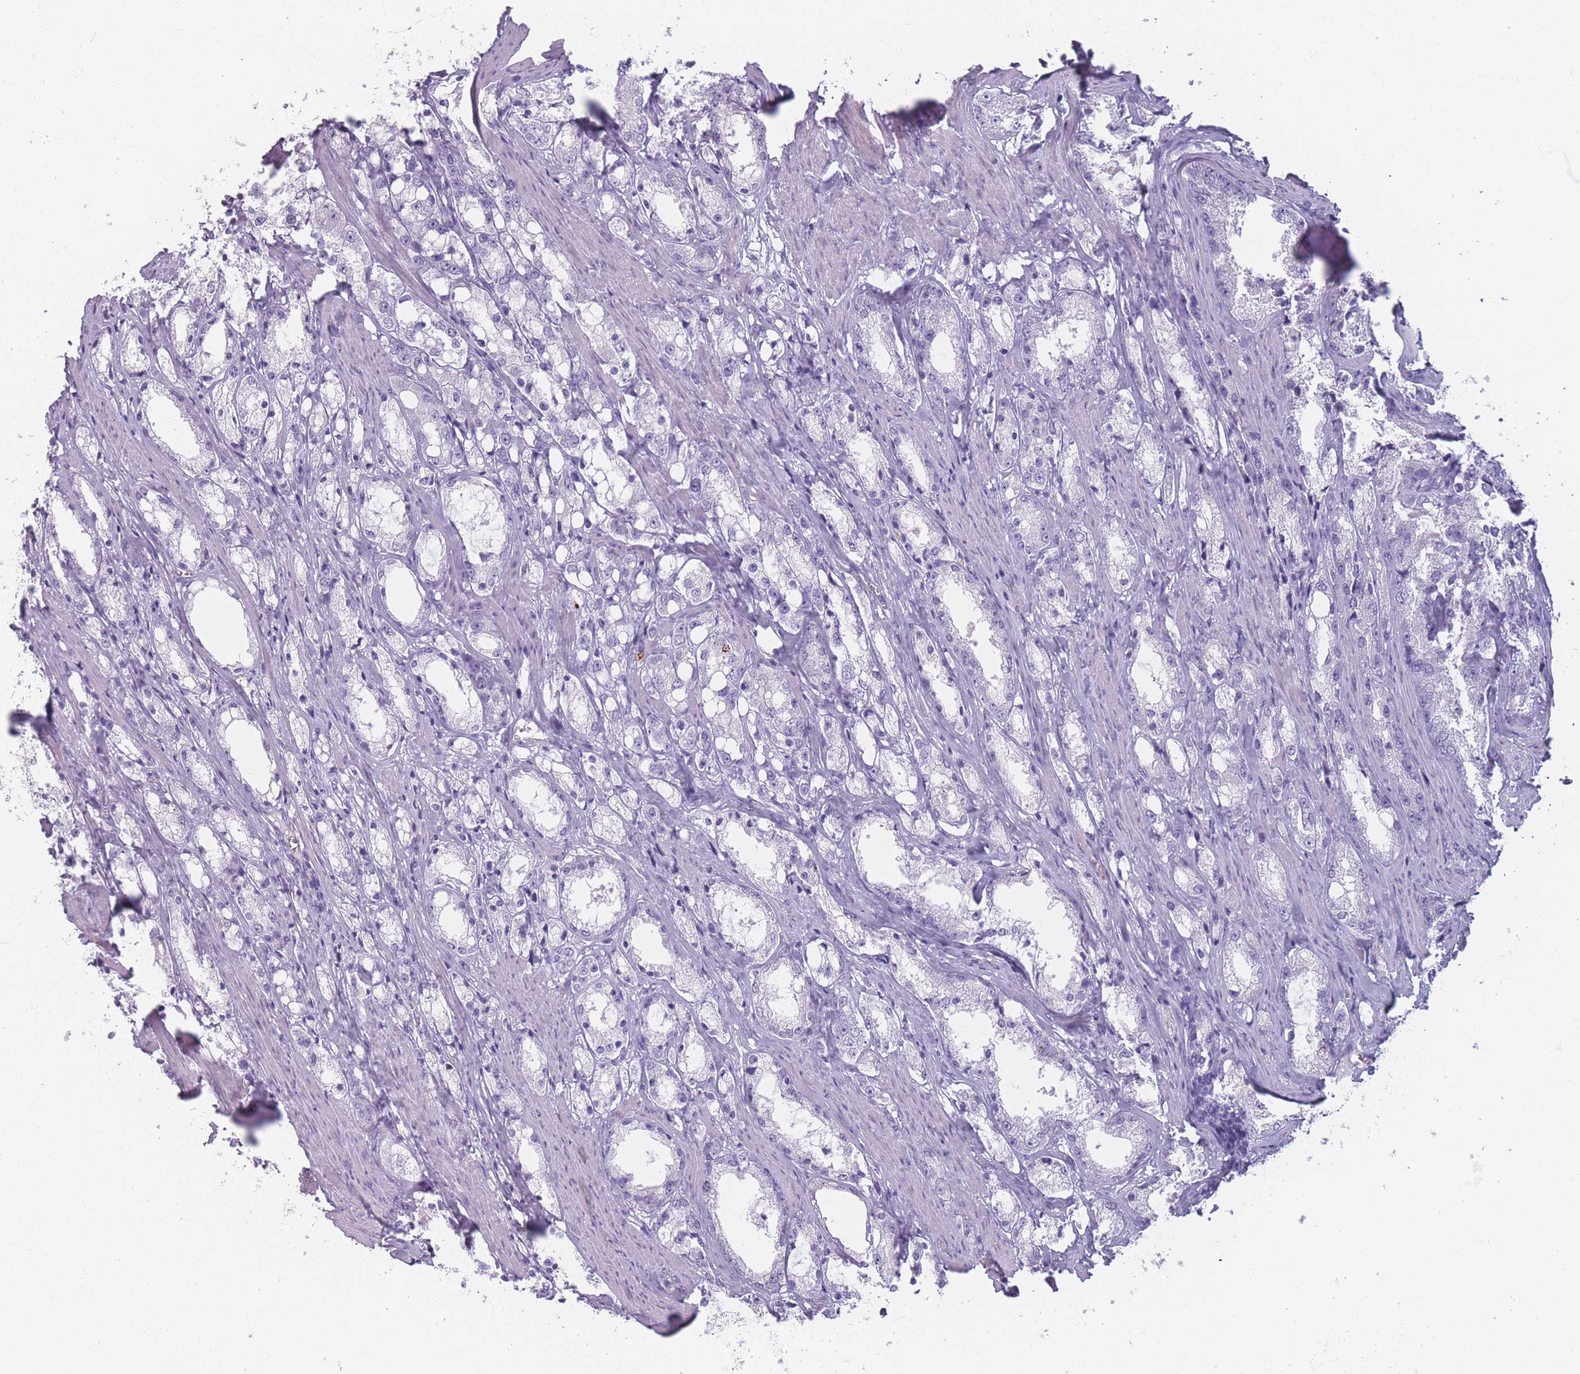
{"staining": {"intensity": "negative", "quantity": "none", "location": "none"}, "tissue": "prostate cancer", "cell_type": "Tumor cells", "image_type": "cancer", "snomed": [{"axis": "morphology", "description": "Adenocarcinoma, High grade"}, {"axis": "topography", "description": "Prostate"}], "caption": "This is an immunohistochemistry histopathology image of human prostate cancer (adenocarcinoma (high-grade)). There is no positivity in tumor cells.", "gene": "PPFIA3", "patient": {"sex": "male", "age": 66}}